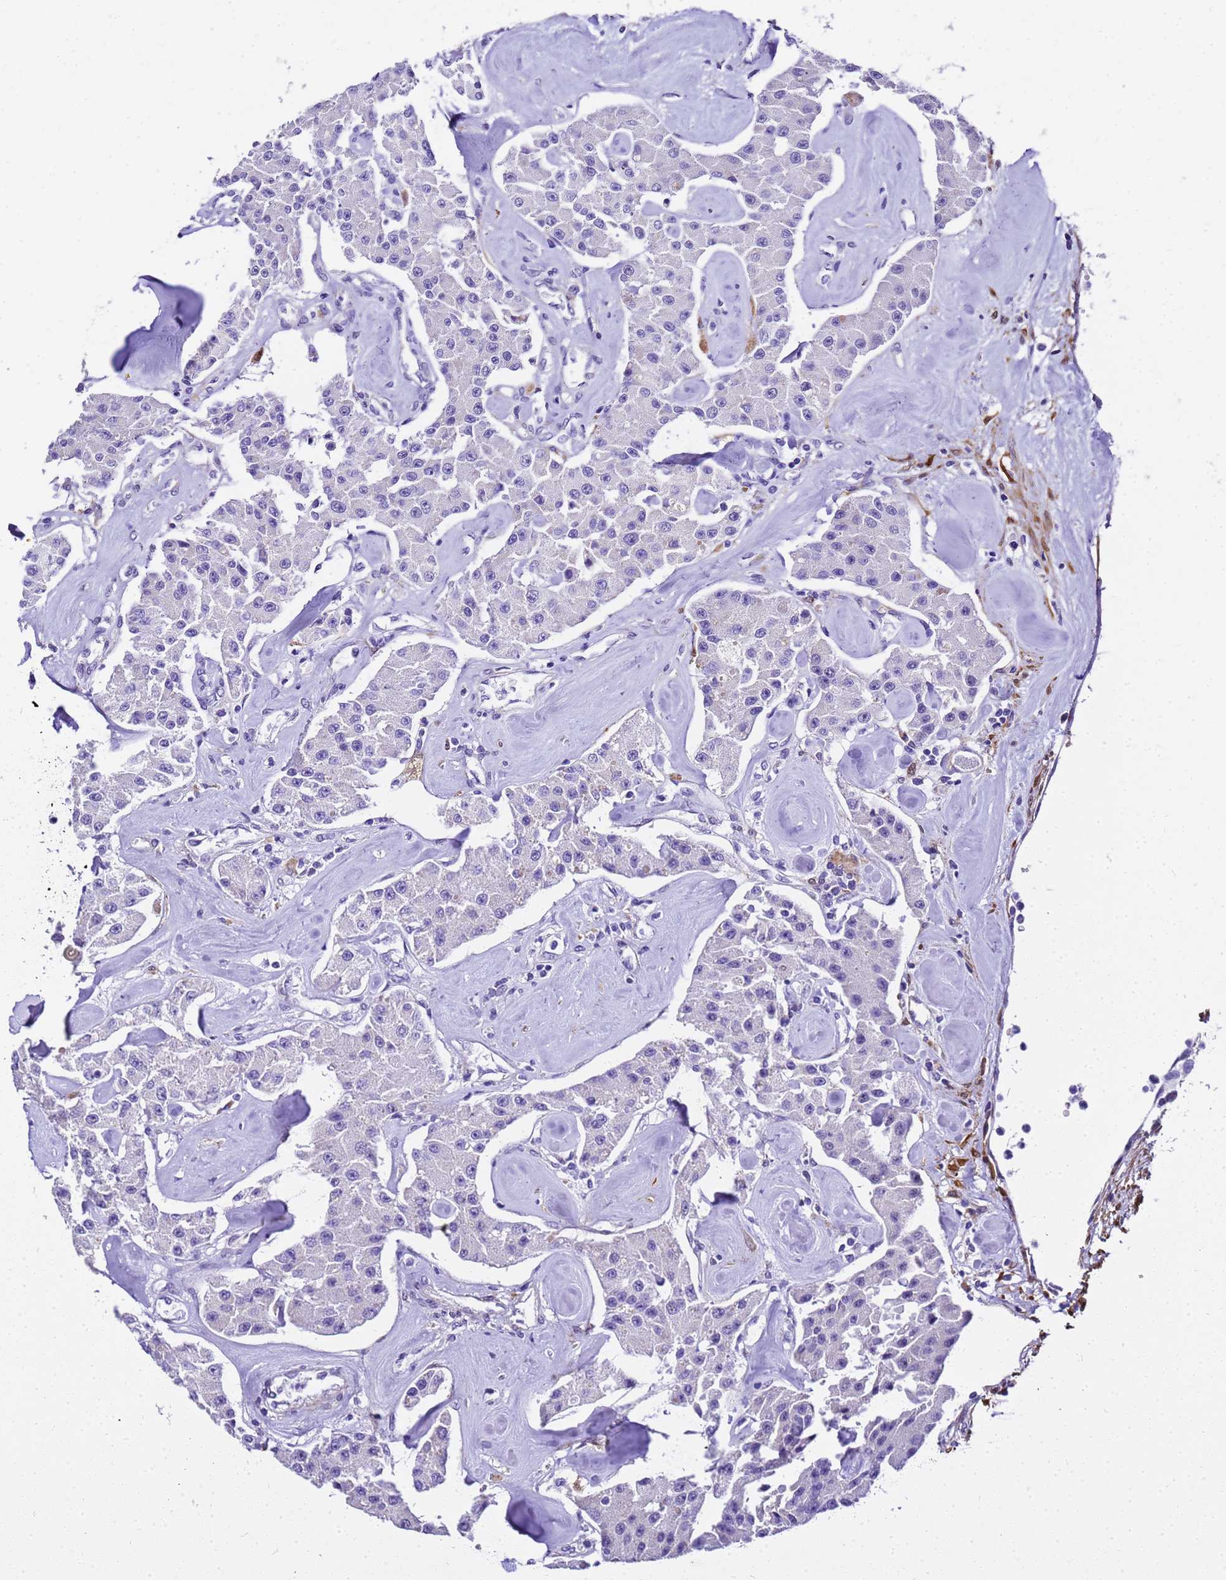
{"staining": {"intensity": "negative", "quantity": "none", "location": "none"}, "tissue": "carcinoid", "cell_type": "Tumor cells", "image_type": "cancer", "snomed": [{"axis": "morphology", "description": "Carcinoid, malignant, NOS"}, {"axis": "topography", "description": "Pancreas"}], "caption": "Protein analysis of carcinoid reveals no significant expression in tumor cells. The staining was performed using DAB (3,3'-diaminobenzidine) to visualize the protein expression in brown, while the nuclei were stained in blue with hematoxylin (Magnification: 20x).", "gene": "HSPB6", "patient": {"sex": "male", "age": 41}}